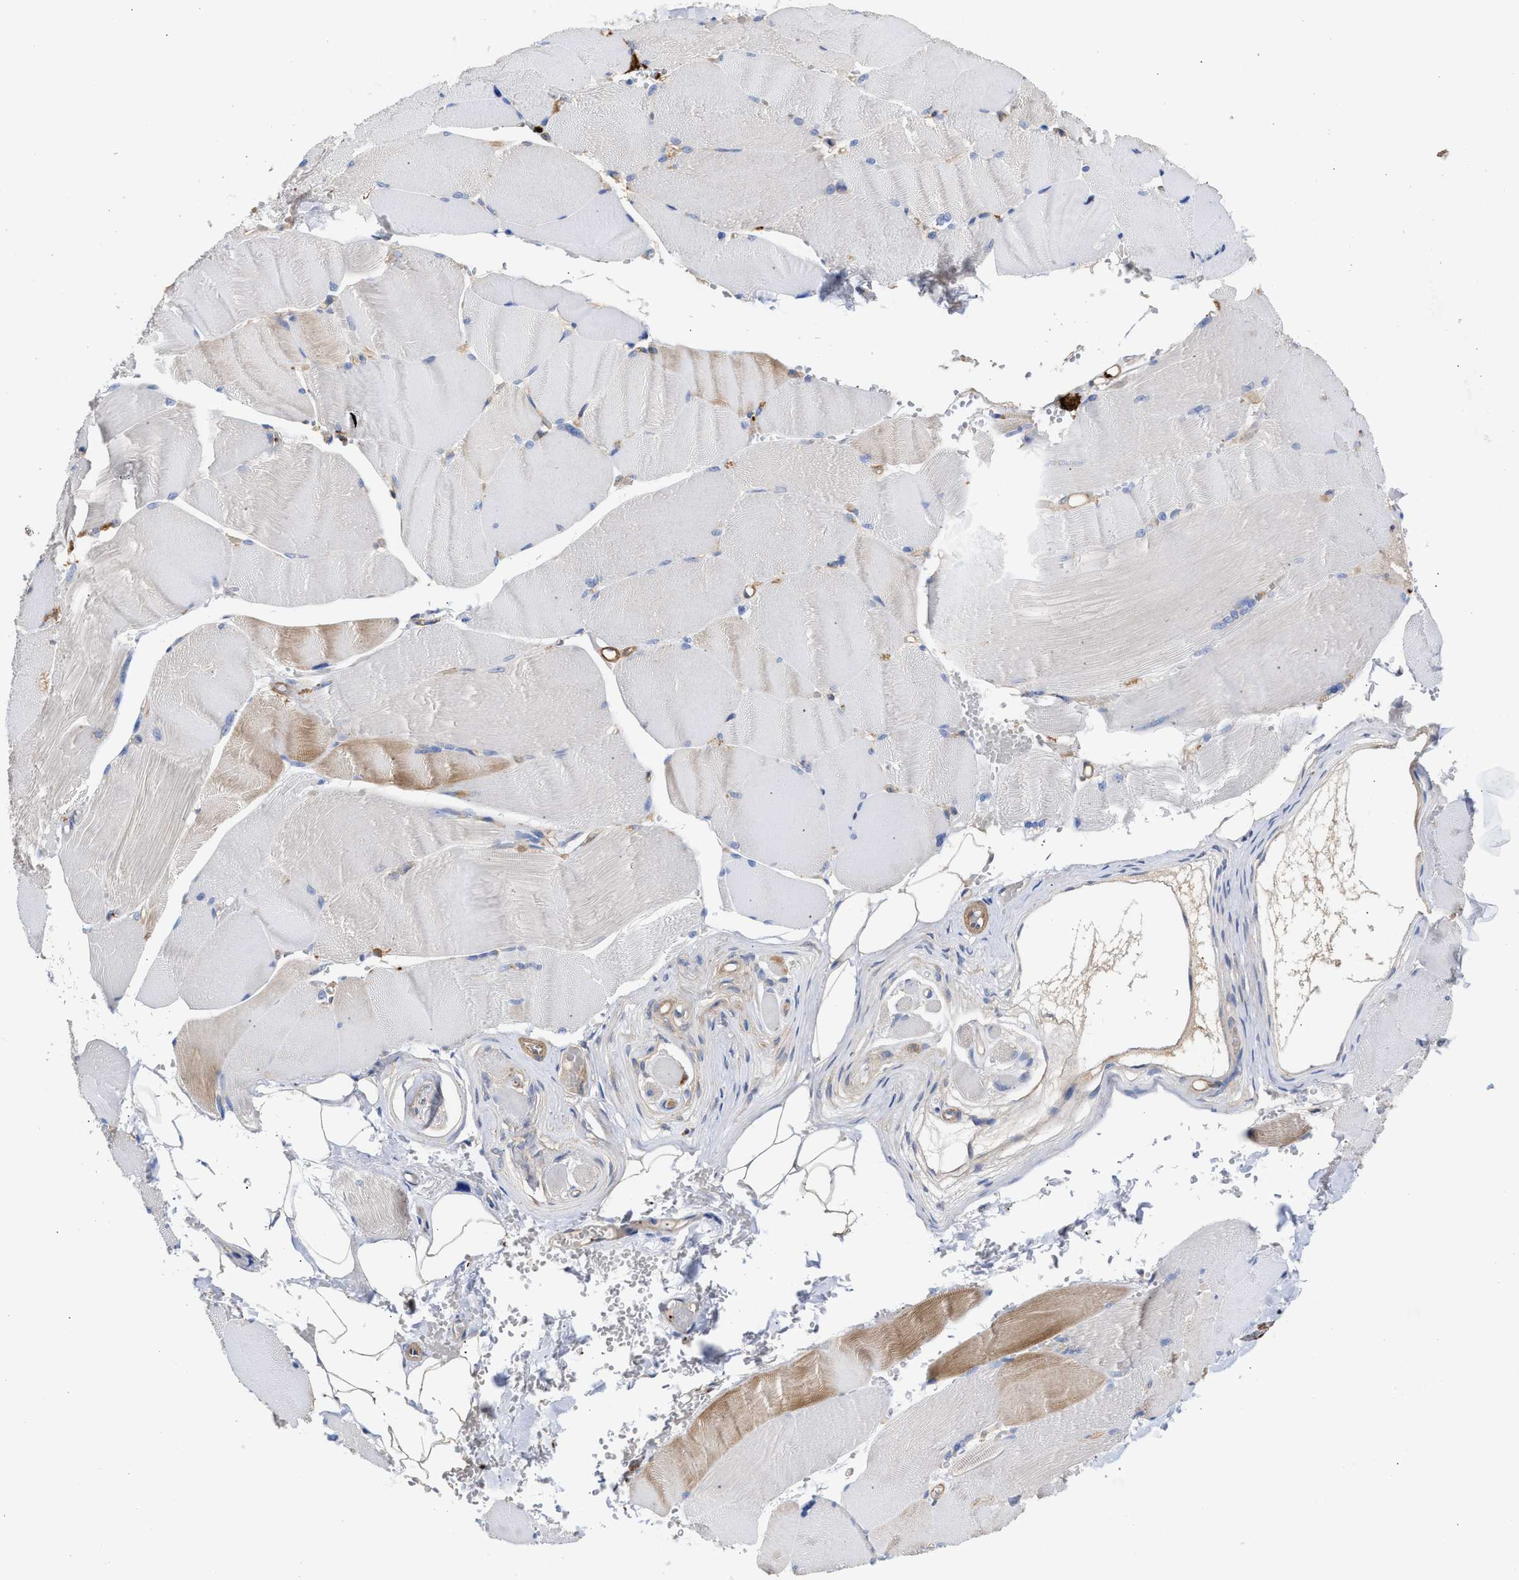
{"staining": {"intensity": "moderate", "quantity": "<25%", "location": "cytoplasmic/membranous"}, "tissue": "skeletal muscle", "cell_type": "Myocytes", "image_type": "normal", "snomed": [{"axis": "morphology", "description": "Normal tissue, NOS"}, {"axis": "topography", "description": "Skin"}, {"axis": "topography", "description": "Skeletal muscle"}], "caption": "Immunohistochemistry (DAB (3,3'-diaminobenzidine)) staining of normal skeletal muscle shows moderate cytoplasmic/membranous protein expression in approximately <25% of myocytes.", "gene": "HS3ST5", "patient": {"sex": "male", "age": 83}}